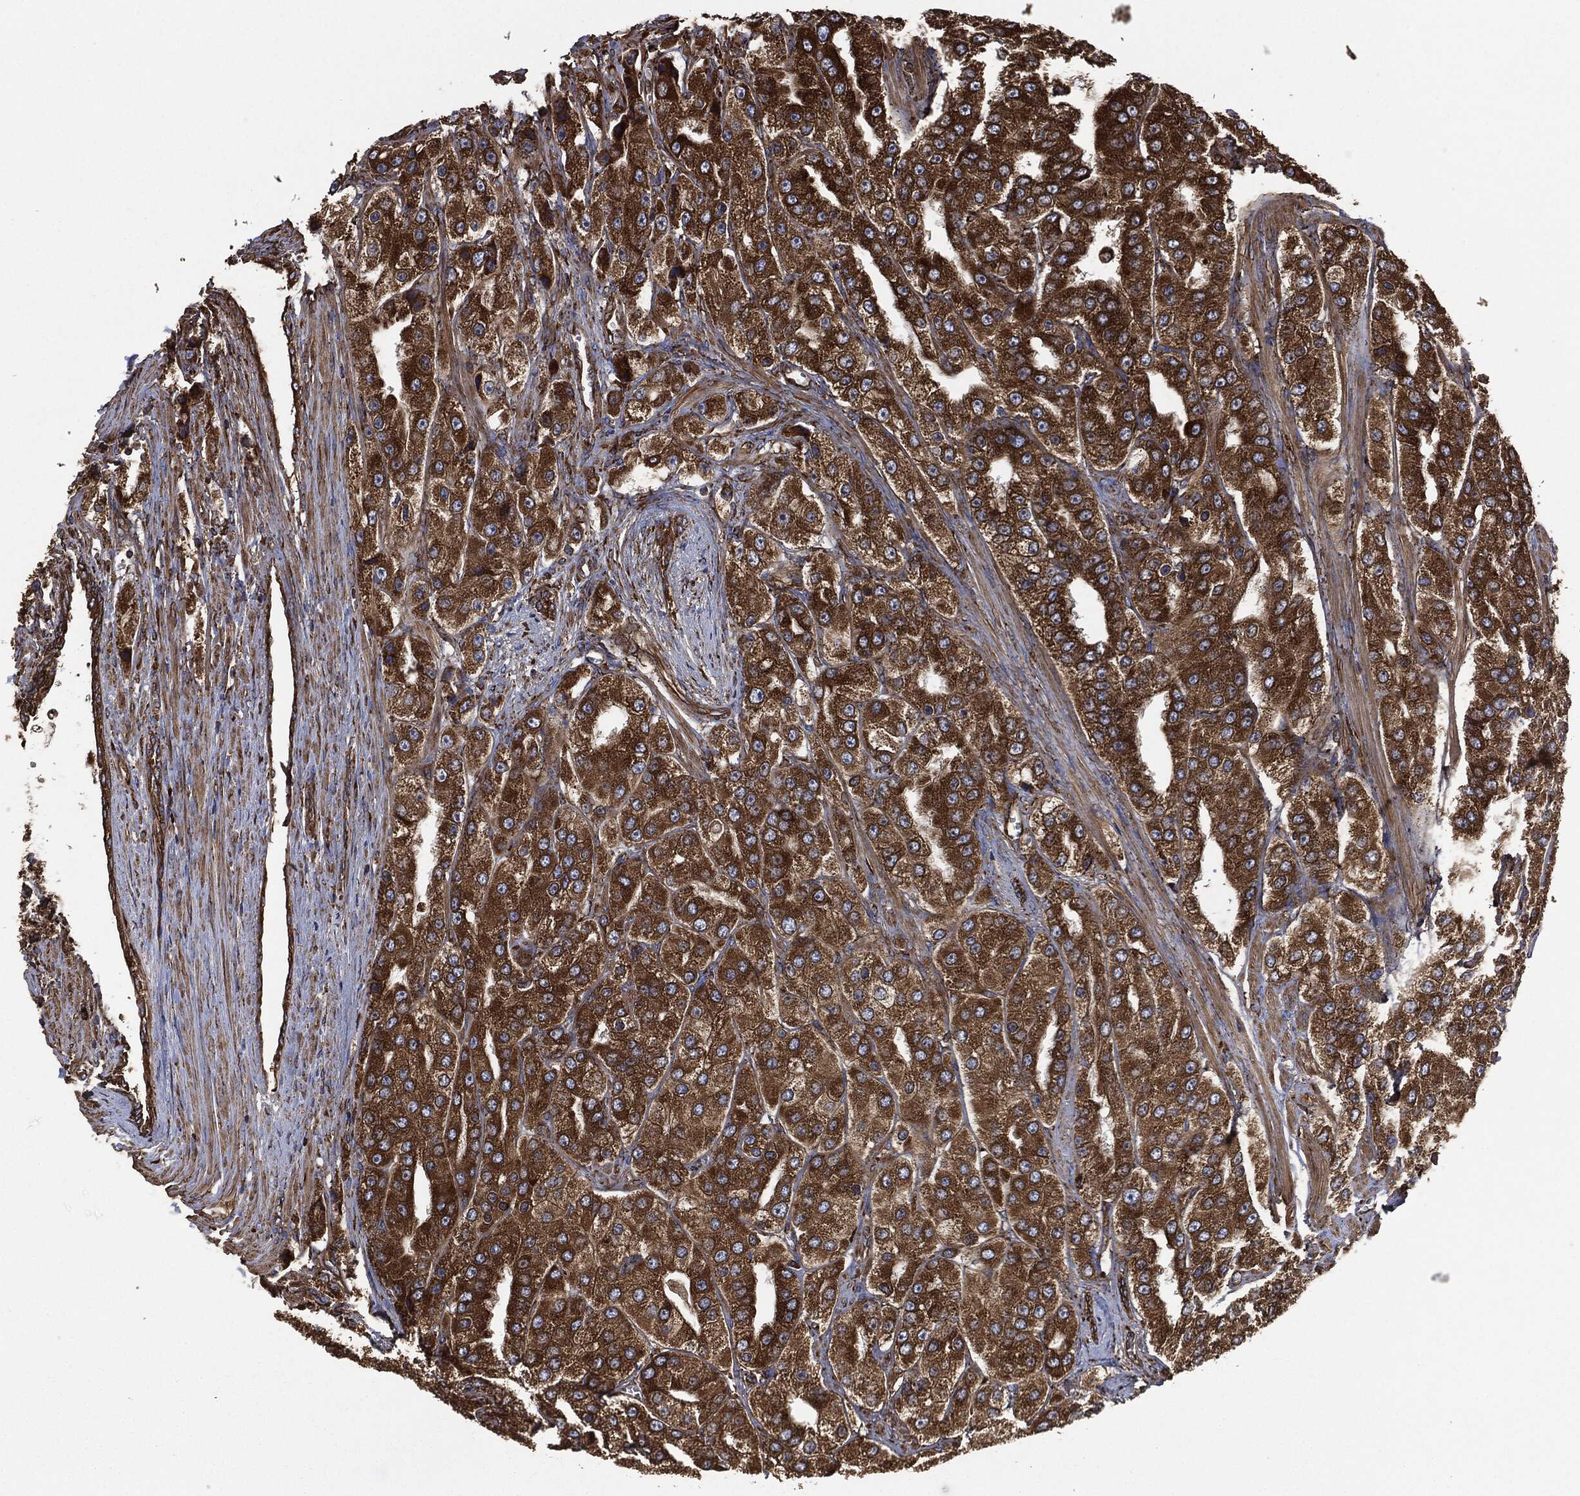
{"staining": {"intensity": "strong", "quantity": ">75%", "location": "cytoplasmic/membranous"}, "tissue": "prostate cancer", "cell_type": "Tumor cells", "image_type": "cancer", "snomed": [{"axis": "morphology", "description": "Adenocarcinoma, Low grade"}, {"axis": "topography", "description": "Prostate"}], "caption": "Immunohistochemistry (IHC) image of neoplastic tissue: prostate cancer stained using immunohistochemistry reveals high levels of strong protein expression localized specifically in the cytoplasmic/membranous of tumor cells, appearing as a cytoplasmic/membranous brown color.", "gene": "AMFR", "patient": {"sex": "male", "age": 69}}